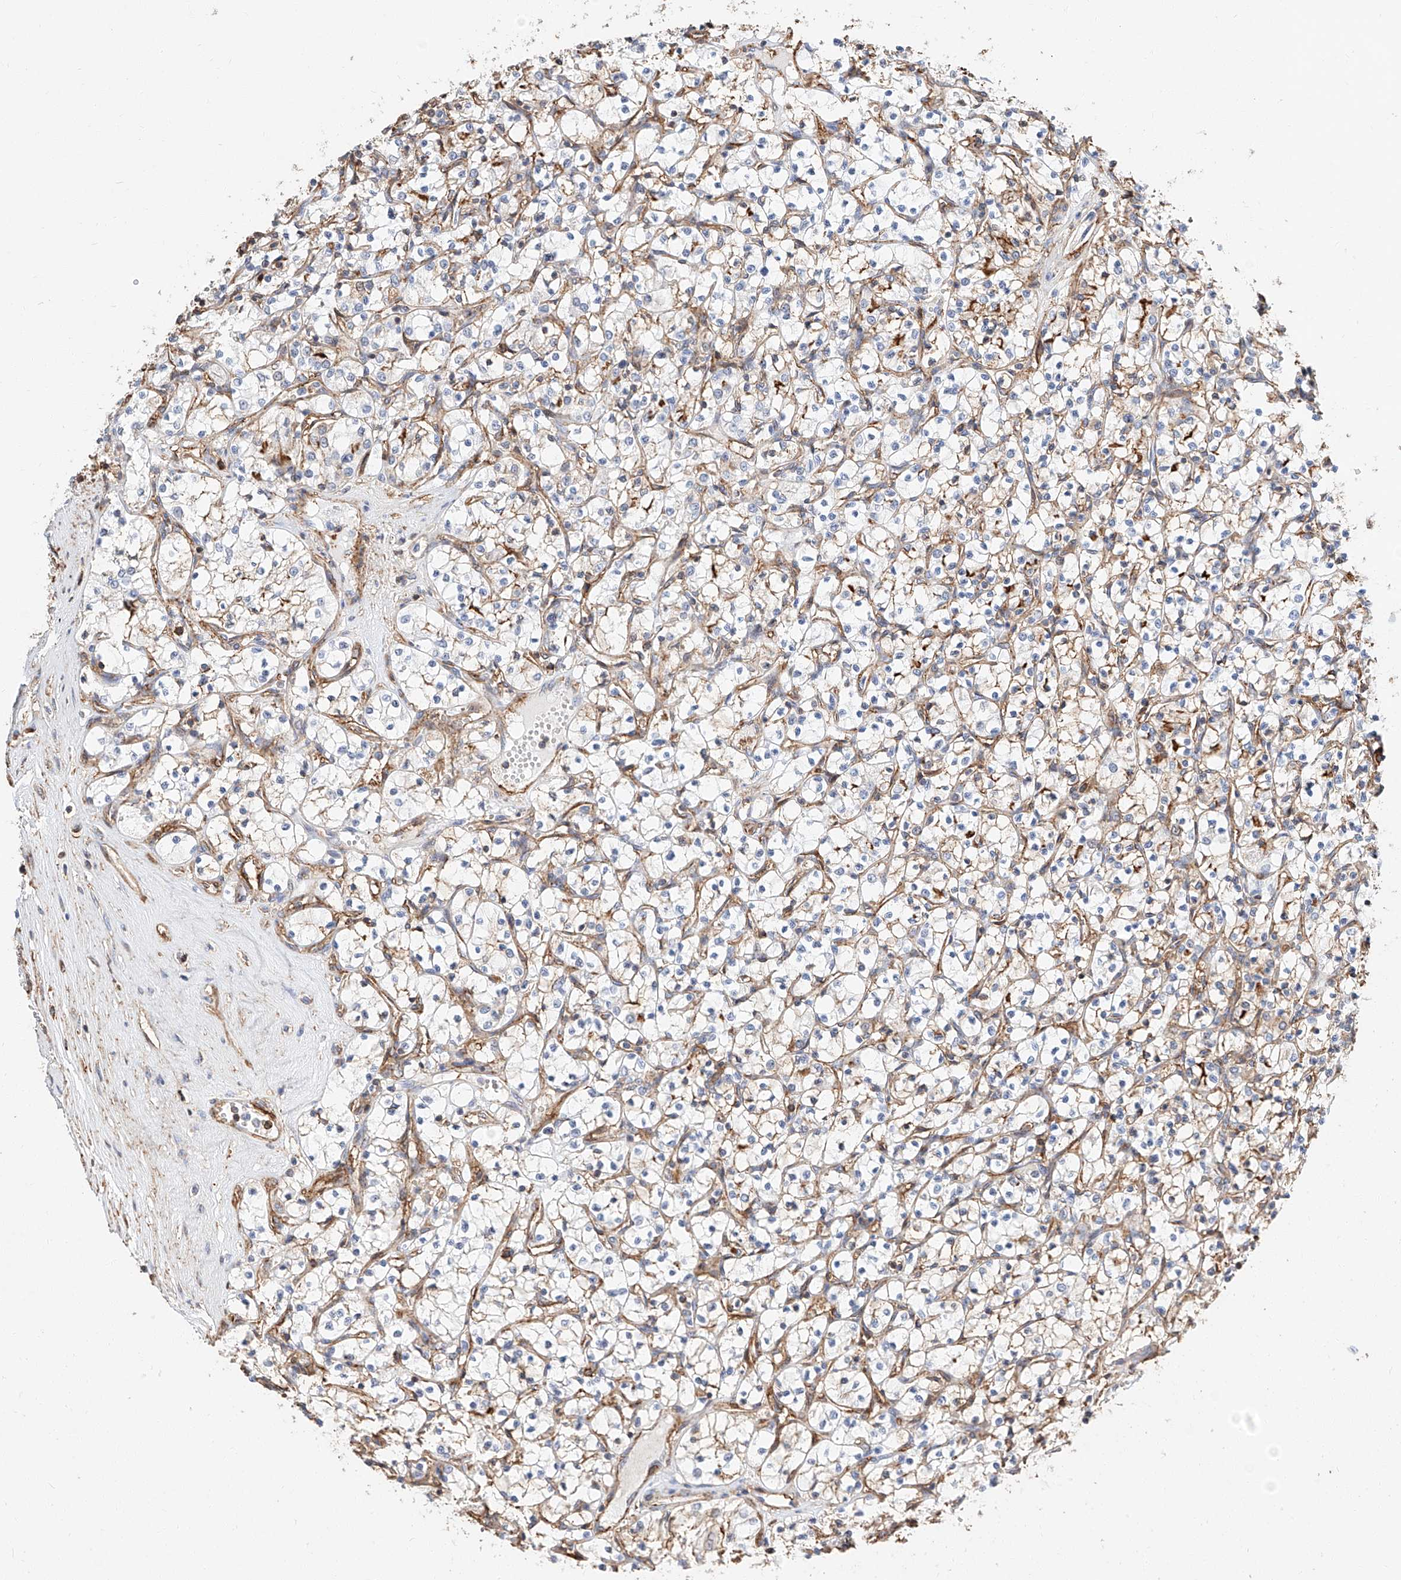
{"staining": {"intensity": "negative", "quantity": "none", "location": "none"}, "tissue": "renal cancer", "cell_type": "Tumor cells", "image_type": "cancer", "snomed": [{"axis": "morphology", "description": "Adenocarcinoma, NOS"}, {"axis": "topography", "description": "Kidney"}], "caption": "The photomicrograph exhibits no significant expression in tumor cells of renal cancer. Nuclei are stained in blue.", "gene": "WFS1", "patient": {"sex": "female", "age": 69}}